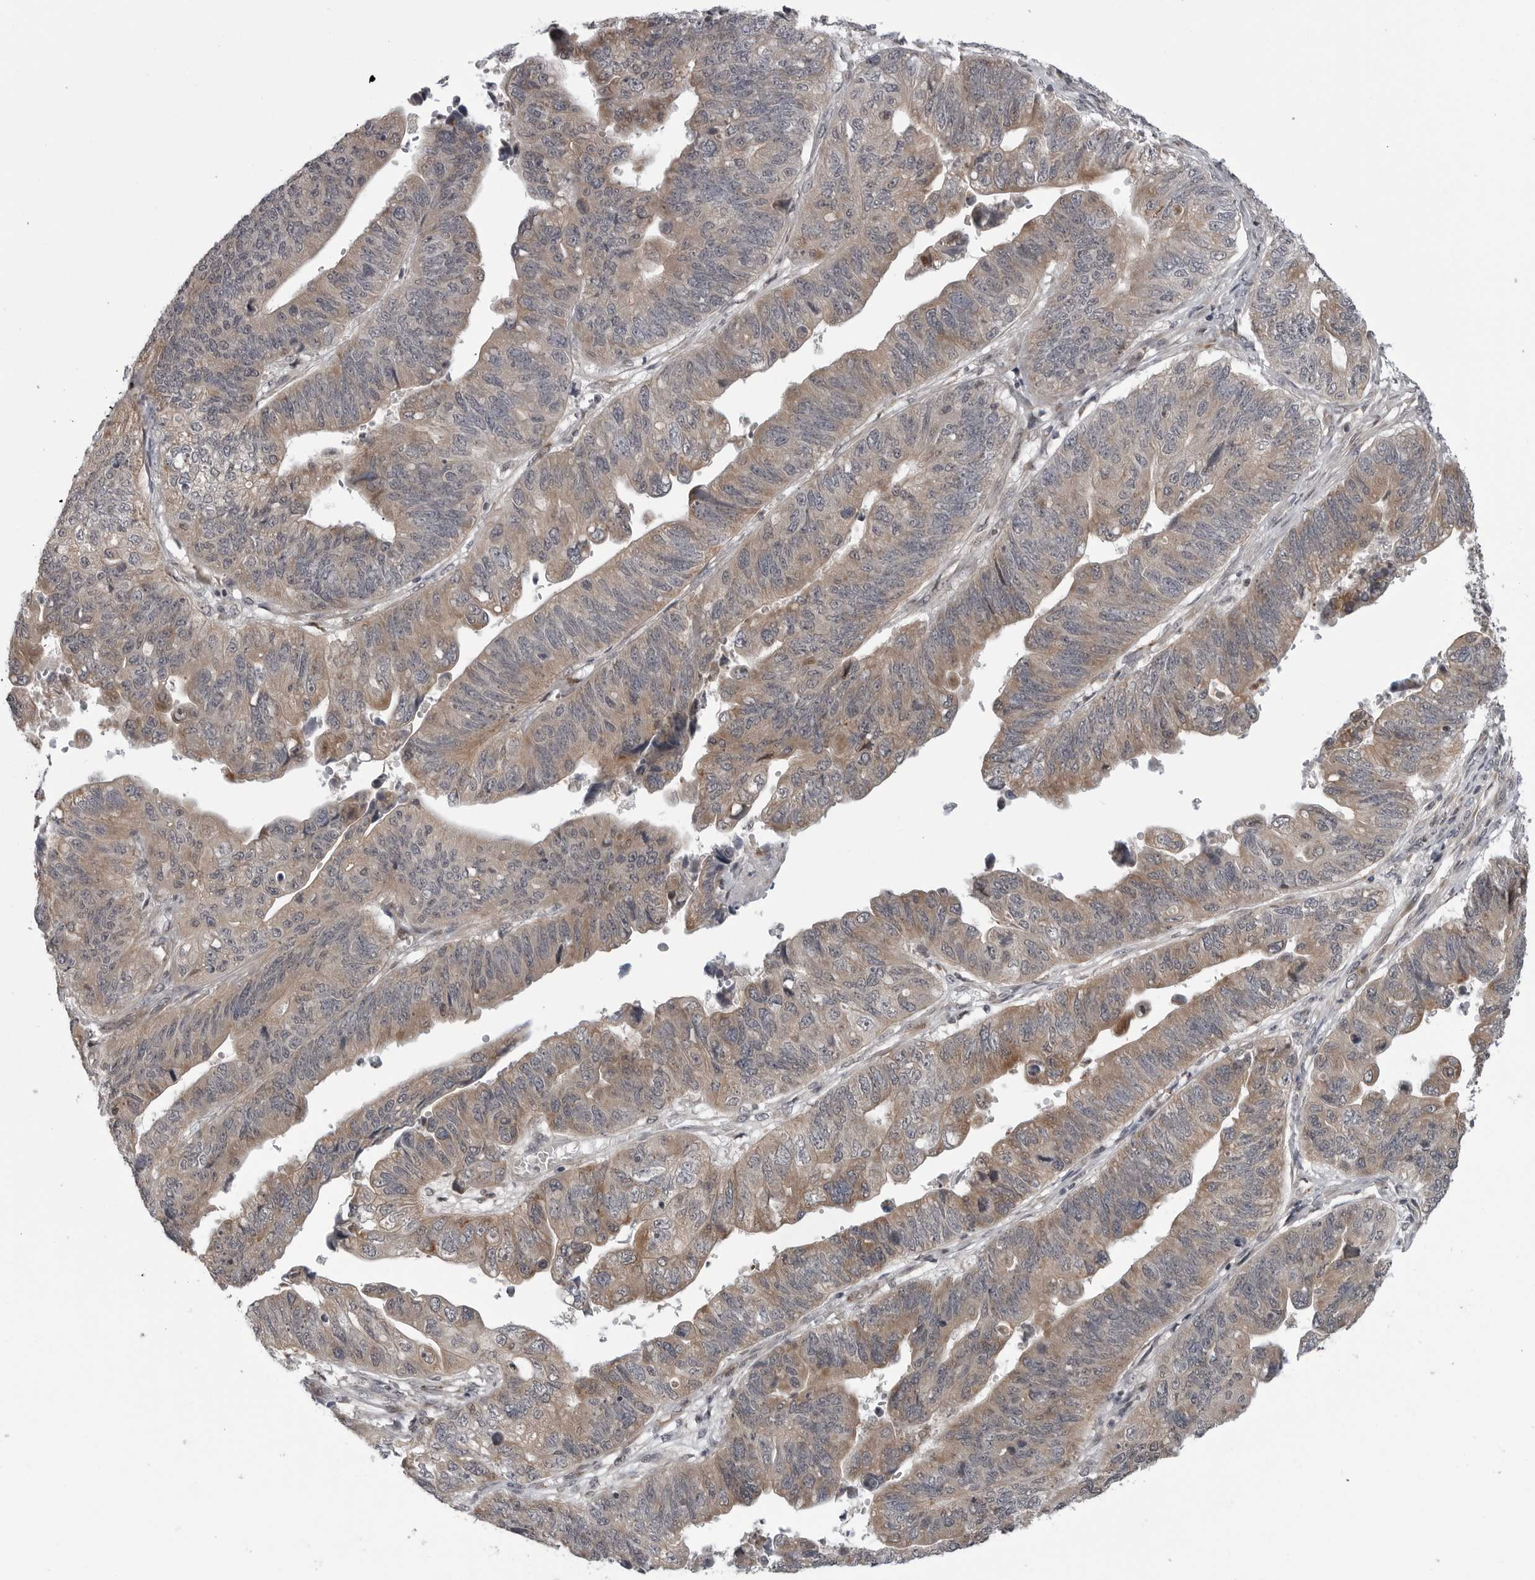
{"staining": {"intensity": "moderate", "quantity": ">75%", "location": "cytoplasmic/membranous"}, "tissue": "stomach cancer", "cell_type": "Tumor cells", "image_type": "cancer", "snomed": [{"axis": "morphology", "description": "Adenocarcinoma, NOS"}, {"axis": "topography", "description": "Stomach"}], "caption": "Immunohistochemistry (IHC) of human adenocarcinoma (stomach) reveals medium levels of moderate cytoplasmic/membranous staining in about >75% of tumor cells. Ihc stains the protein in brown and the nuclei are stained blue.", "gene": "FAAP100", "patient": {"sex": "male", "age": 59}}